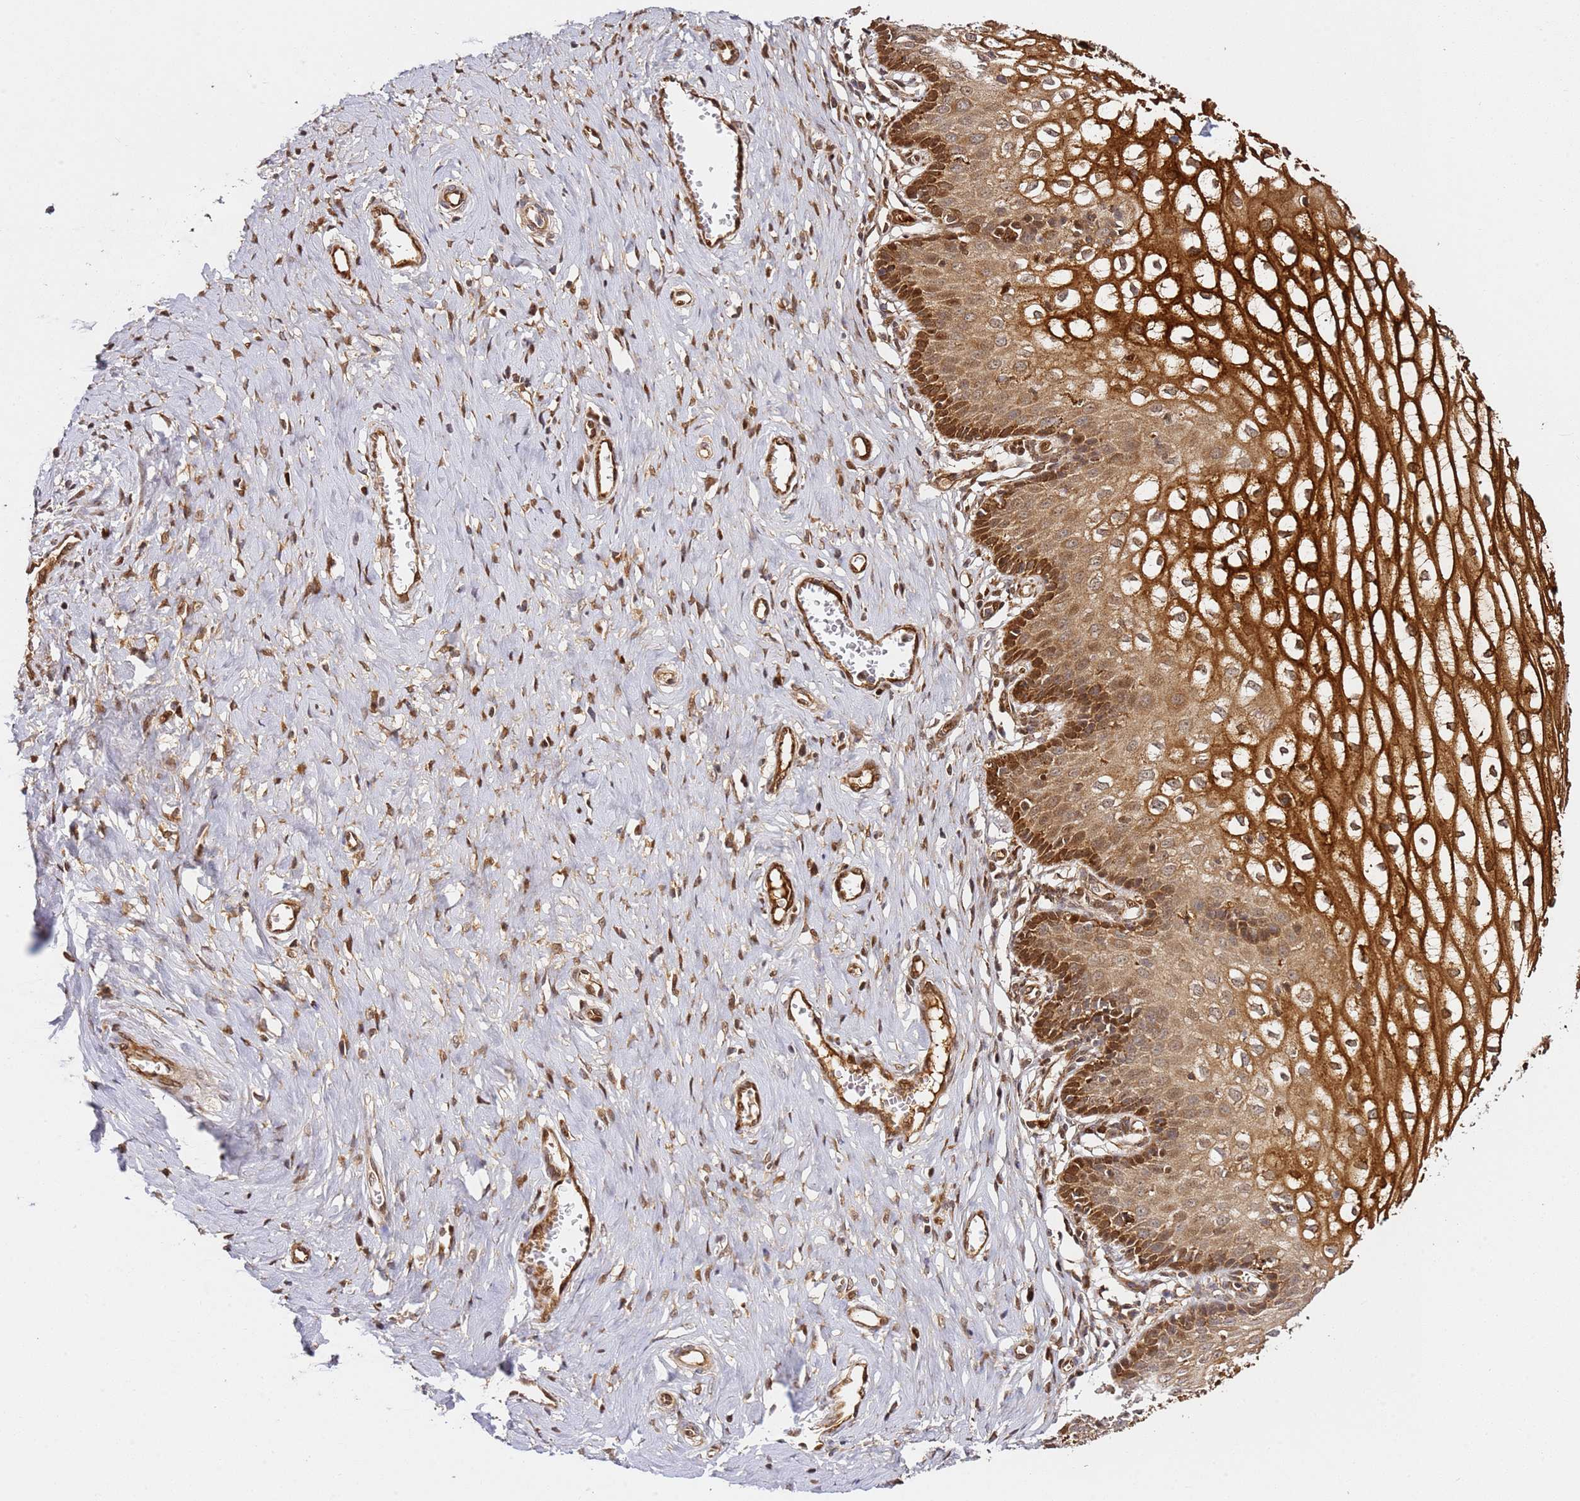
{"staining": {"intensity": "strong", "quantity": ">75%", "location": "cytoplasmic/membranous,nuclear"}, "tissue": "cervix", "cell_type": "Glandular cells", "image_type": "normal", "snomed": [{"axis": "morphology", "description": "Normal tissue, NOS"}, {"axis": "morphology", "description": "Adenocarcinoma, NOS"}, {"axis": "topography", "description": "Cervix"}], "caption": "DAB immunohistochemical staining of normal cervix displays strong cytoplasmic/membranous,nuclear protein staining in about >75% of glandular cells.", "gene": "SMOX", "patient": {"sex": "female", "age": 29}}